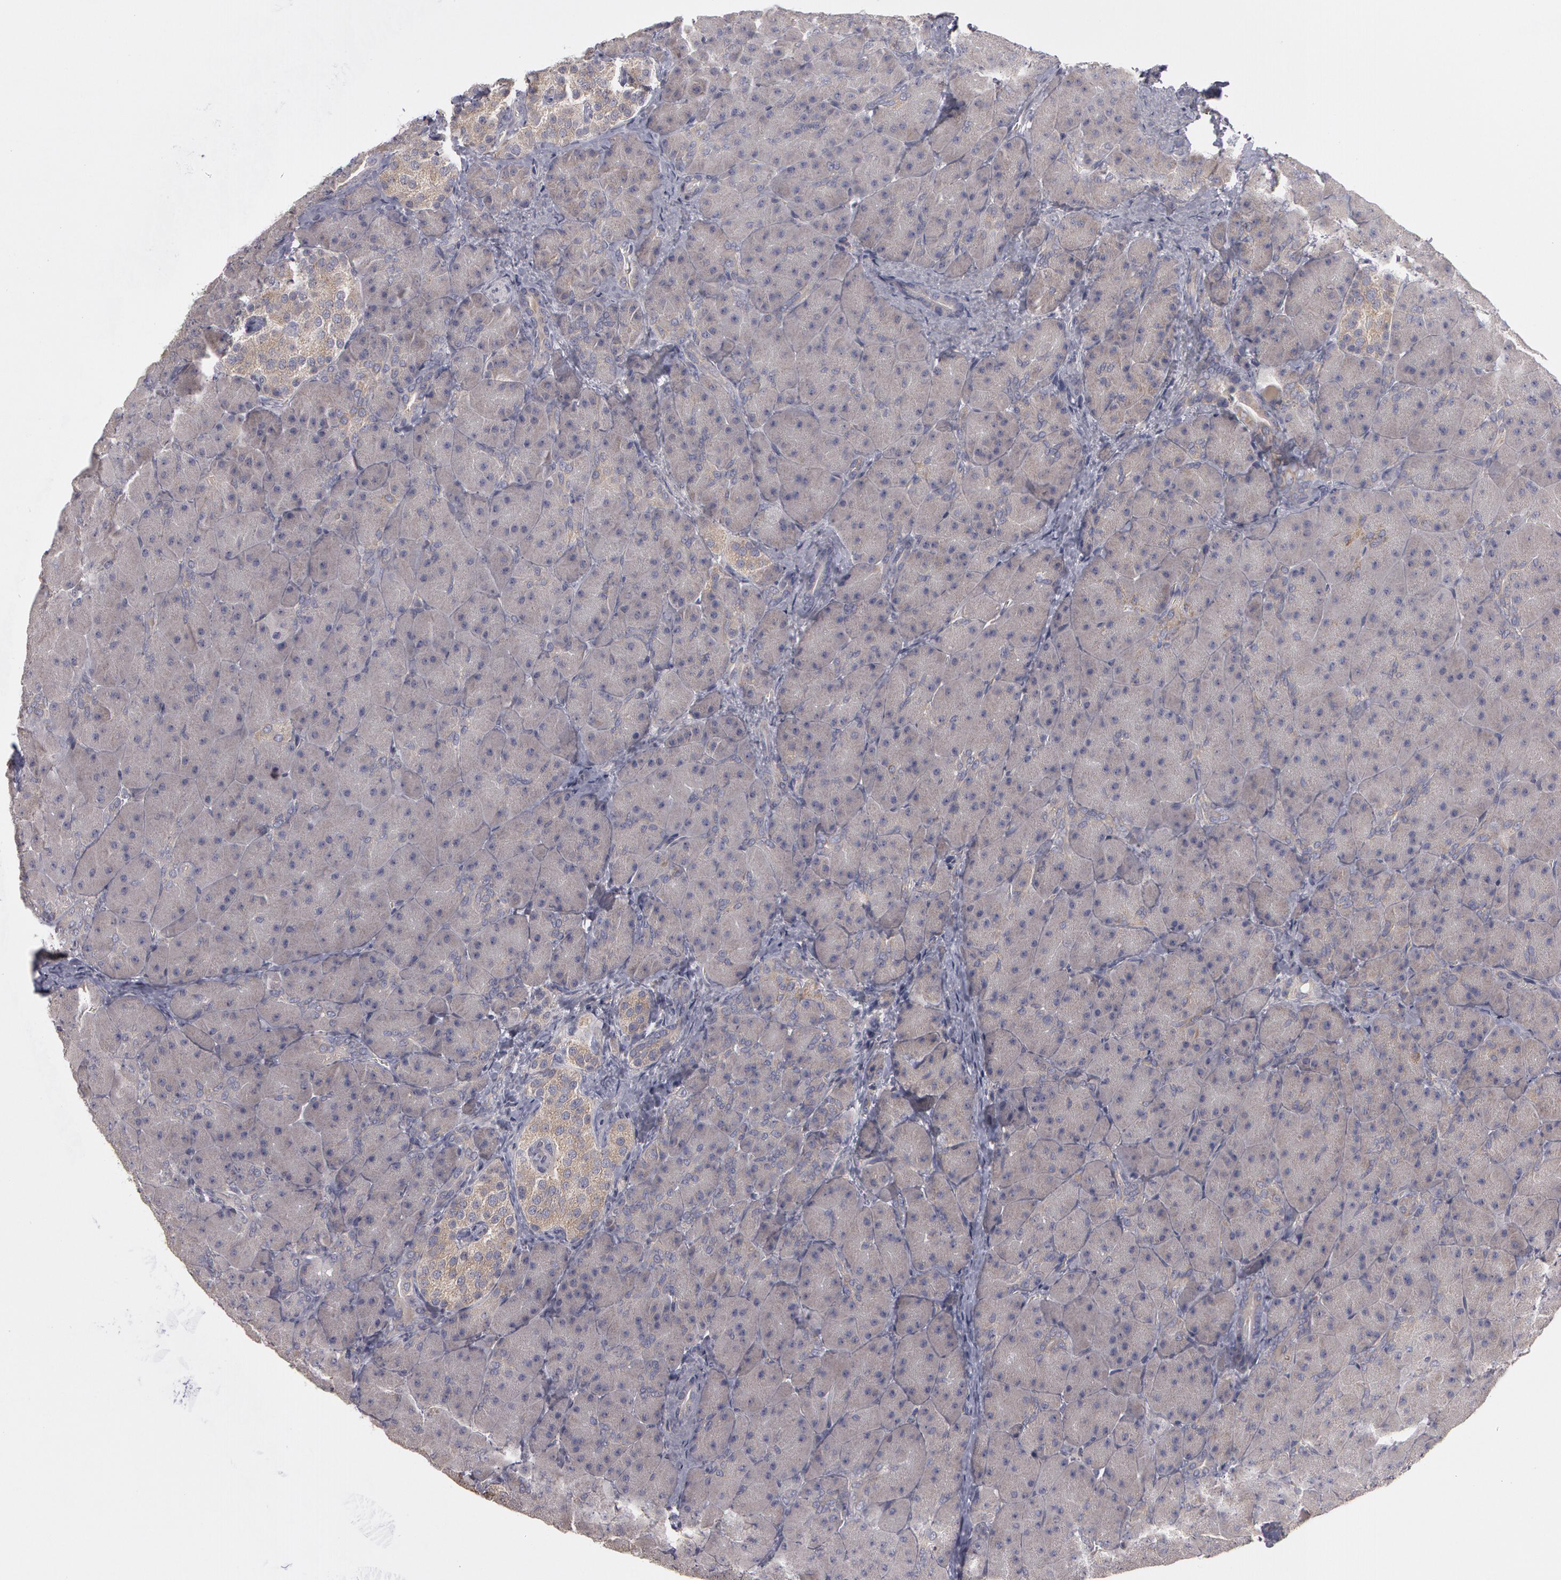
{"staining": {"intensity": "negative", "quantity": "none", "location": "none"}, "tissue": "pancreas", "cell_type": "Exocrine glandular cells", "image_type": "normal", "snomed": [{"axis": "morphology", "description": "Normal tissue, NOS"}, {"axis": "topography", "description": "Pancreas"}], "caption": "A high-resolution micrograph shows immunohistochemistry (IHC) staining of unremarkable pancreas, which demonstrates no significant positivity in exocrine glandular cells. (Immunohistochemistry, brightfield microscopy, high magnification).", "gene": "NEK9", "patient": {"sex": "male", "age": 66}}